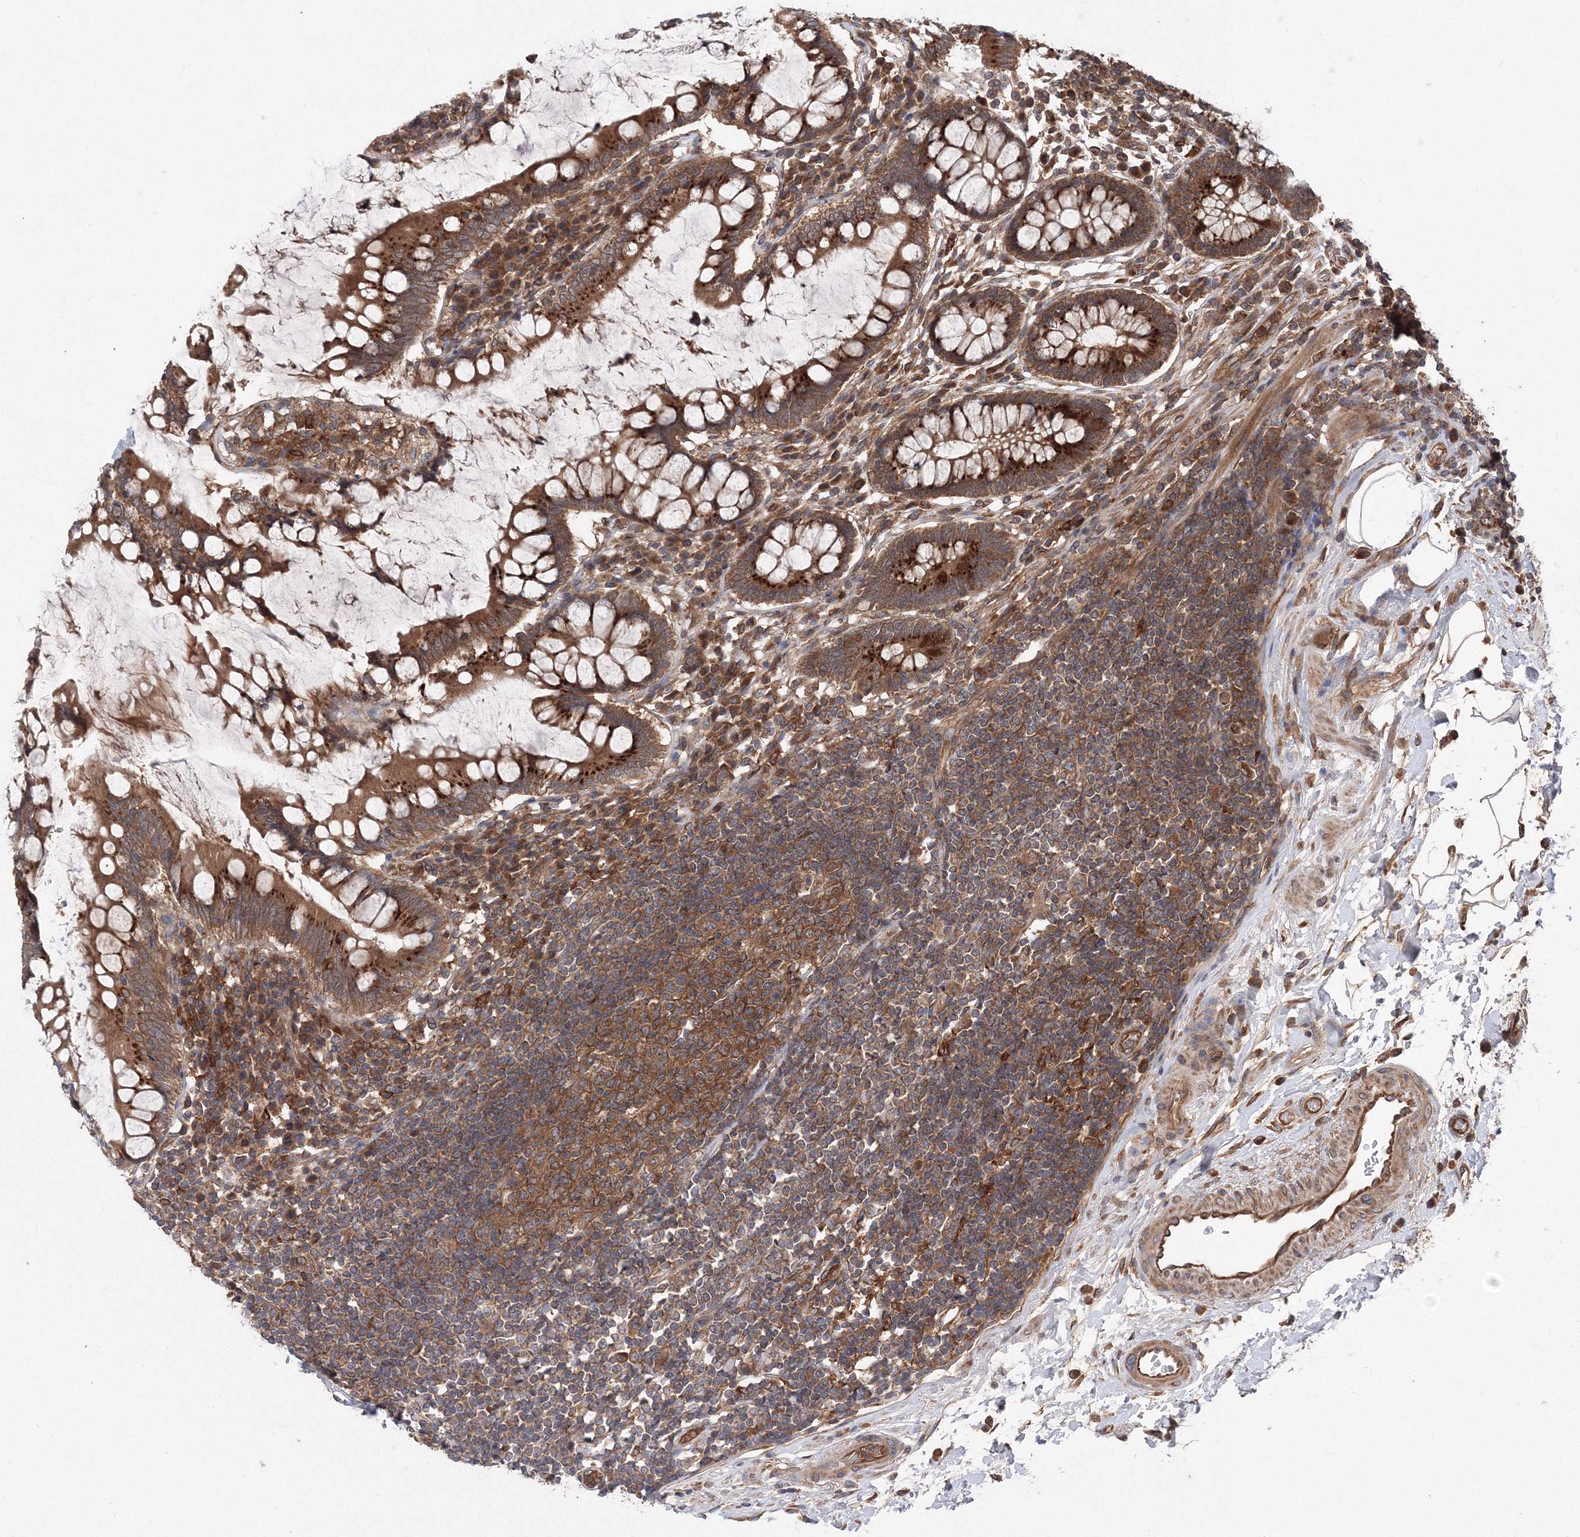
{"staining": {"intensity": "strong", "quantity": ">75%", "location": "cytoplasmic/membranous"}, "tissue": "colon", "cell_type": "Endothelial cells", "image_type": "normal", "snomed": [{"axis": "morphology", "description": "Normal tissue, NOS"}, {"axis": "topography", "description": "Colon"}], "caption": "Immunohistochemical staining of normal colon shows strong cytoplasmic/membranous protein expression in about >75% of endothelial cells.", "gene": "ATG3", "patient": {"sex": "female", "age": 79}}